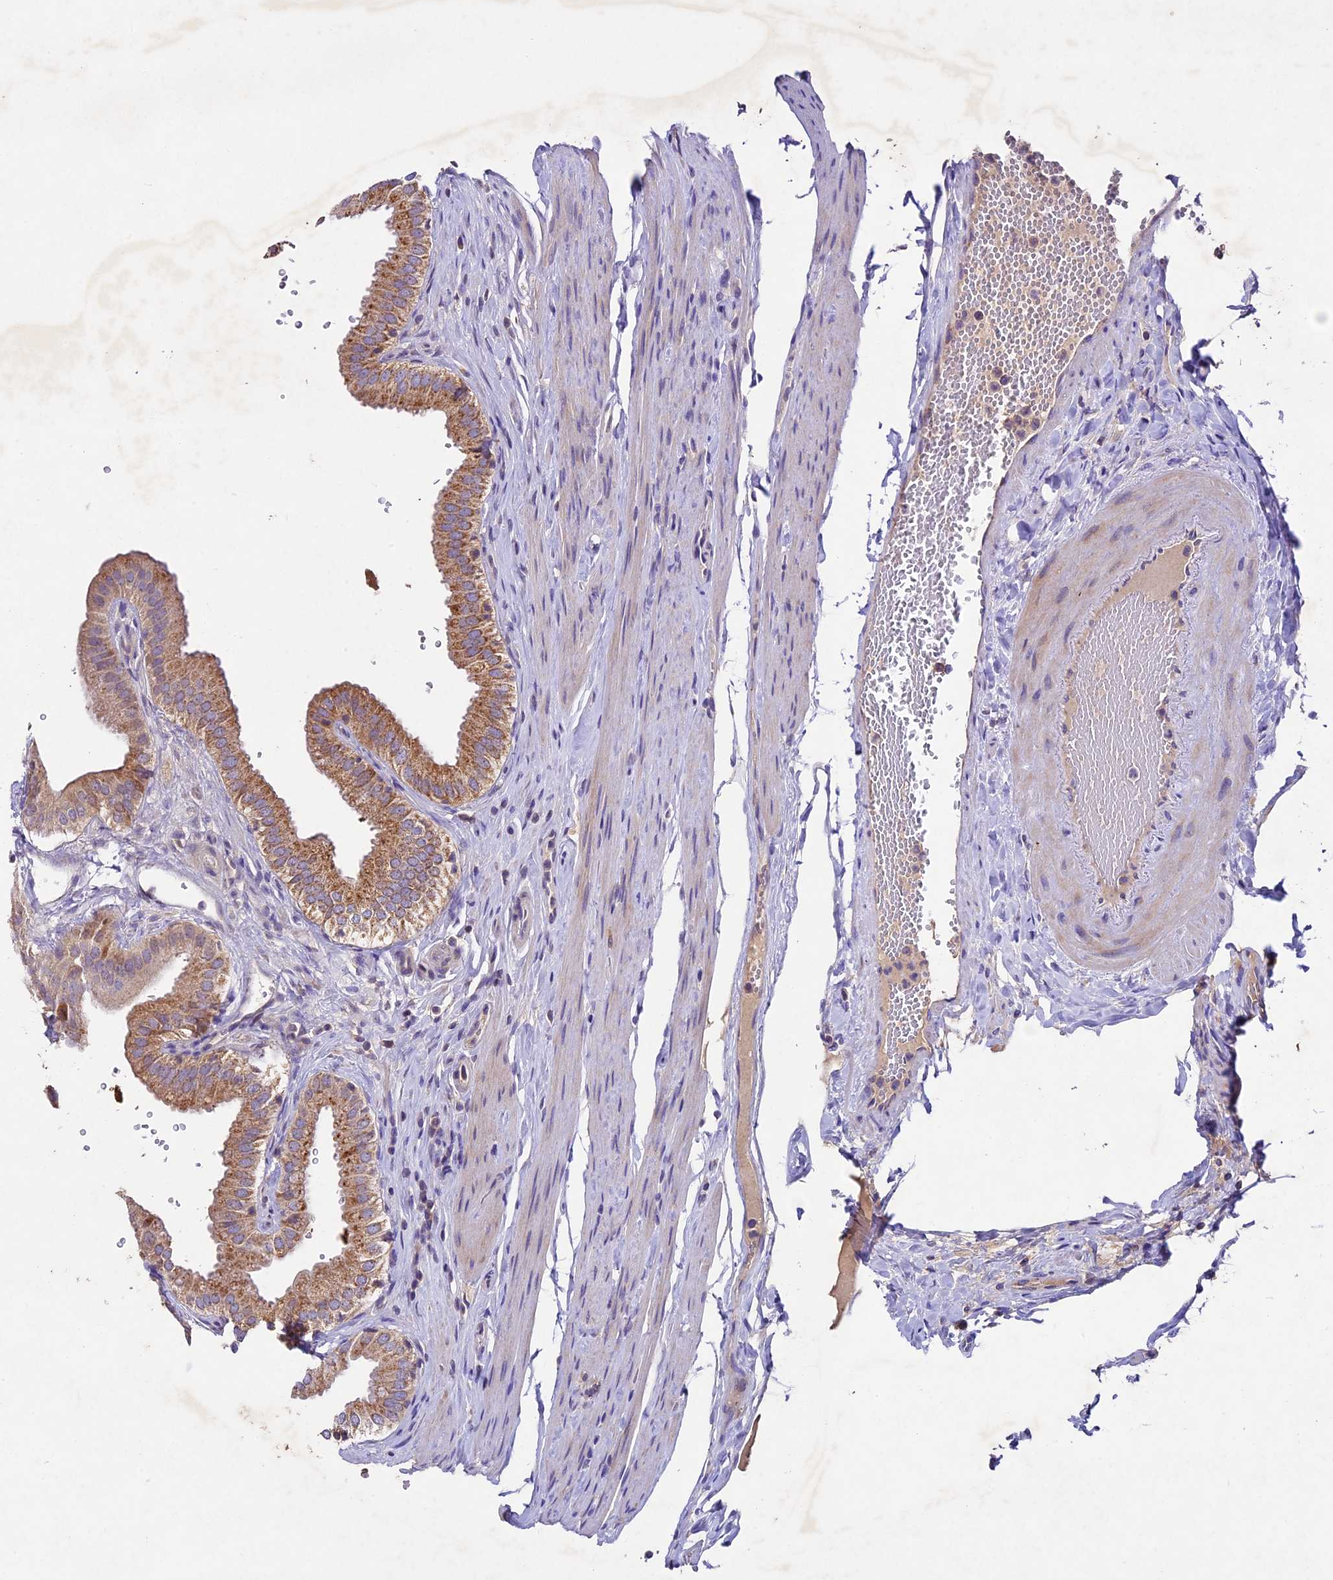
{"staining": {"intensity": "moderate", "quantity": ">75%", "location": "cytoplasmic/membranous"}, "tissue": "gallbladder", "cell_type": "Glandular cells", "image_type": "normal", "snomed": [{"axis": "morphology", "description": "Normal tissue, NOS"}, {"axis": "topography", "description": "Gallbladder"}], "caption": "Immunohistochemical staining of unremarkable human gallbladder reveals moderate cytoplasmic/membranous protein positivity in about >75% of glandular cells.", "gene": "PMPCB", "patient": {"sex": "female", "age": 61}}